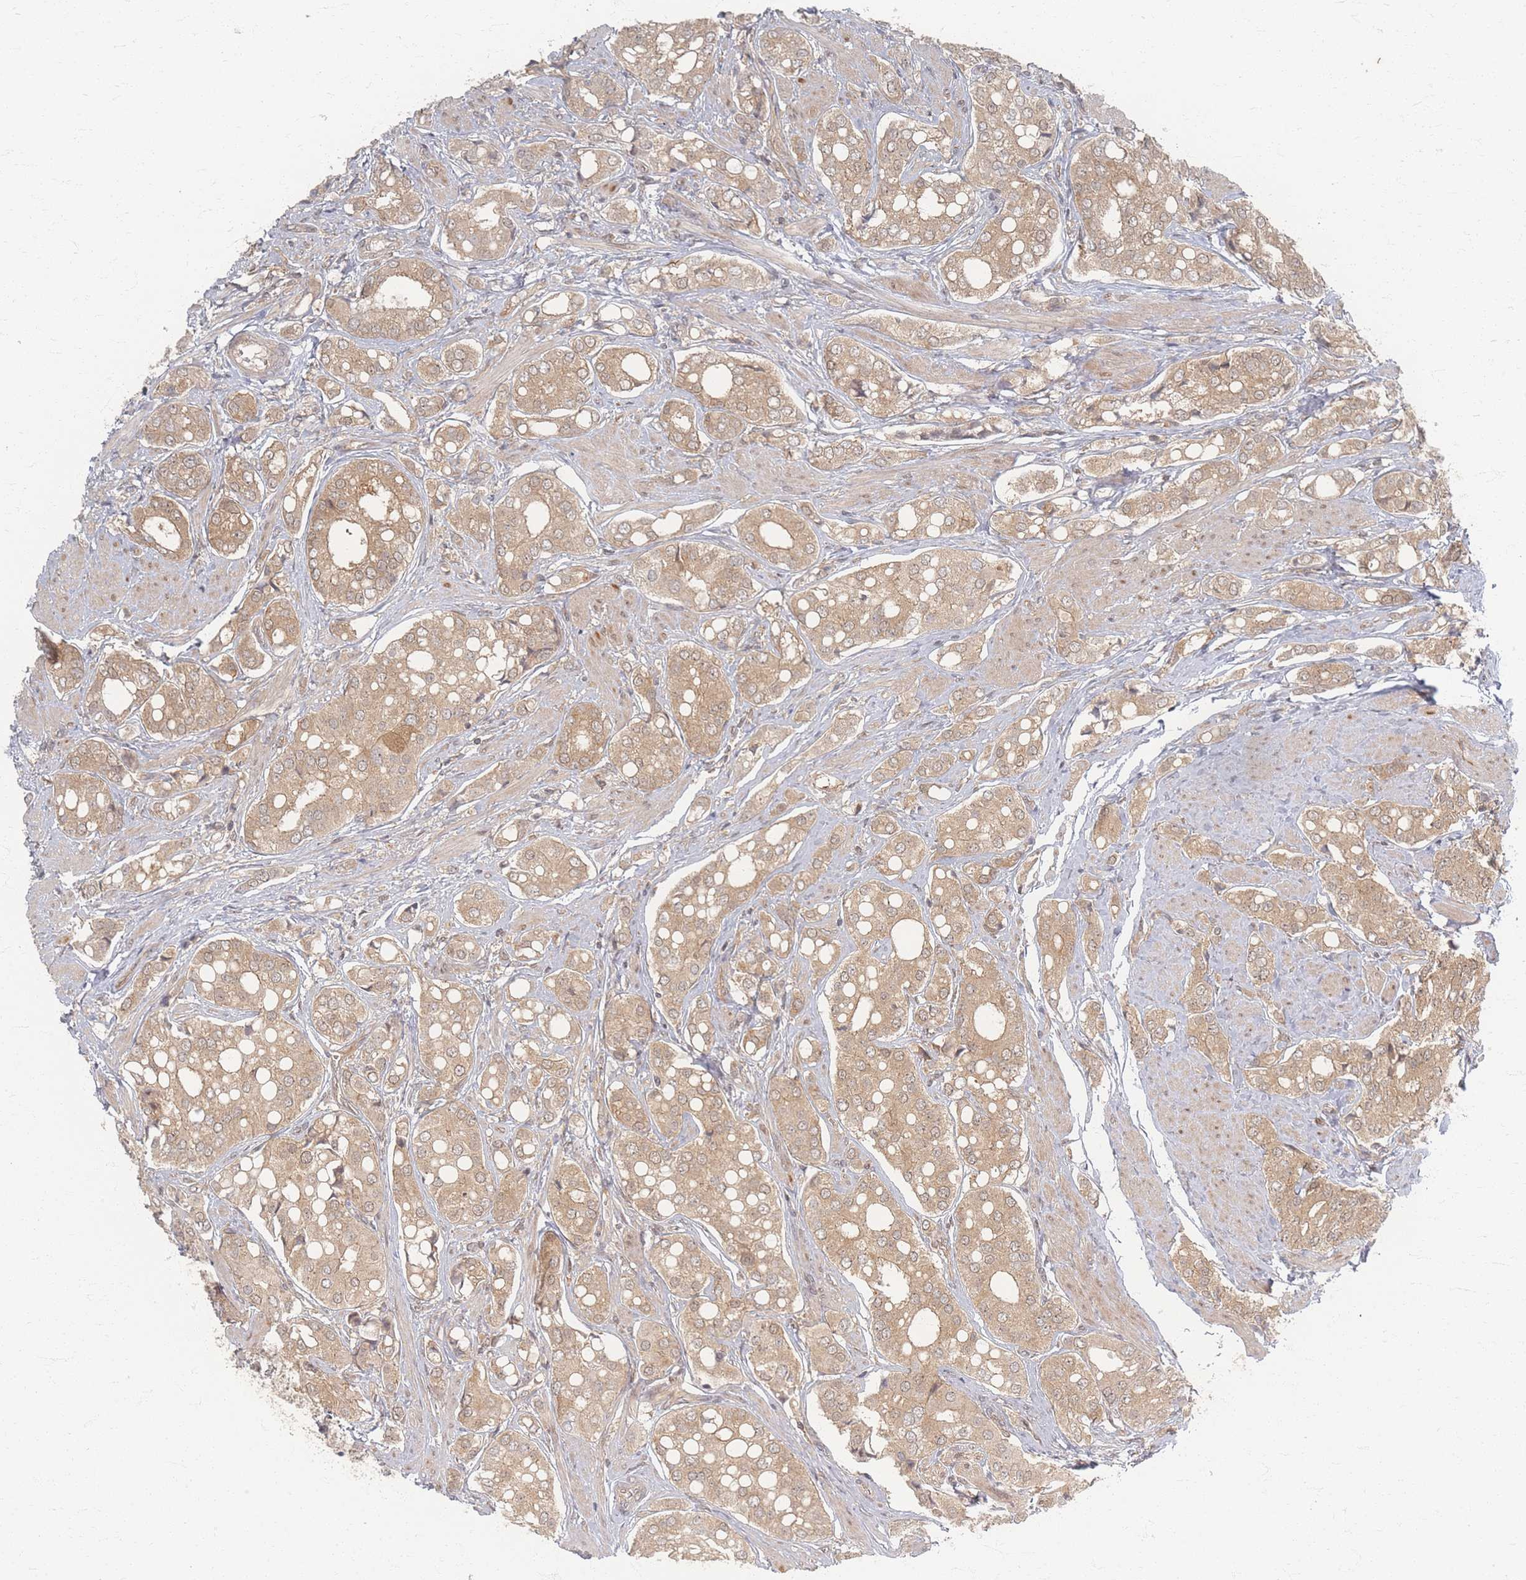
{"staining": {"intensity": "moderate", "quantity": ">75%", "location": "cytoplasmic/membranous"}, "tissue": "prostate cancer", "cell_type": "Tumor cells", "image_type": "cancer", "snomed": [{"axis": "morphology", "description": "Adenocarcinoma, High grade"}, {"axis": "topography", "description": "Prostate"}], "caption": "Prostate cancer (adenocarcinoma (high-grade)) stained for a protein reveals moderate cytoplasmic/membranous positivity in tumor cells.", "gene": "PSMD9", "patient": {"sex": "male", "age": 71}}